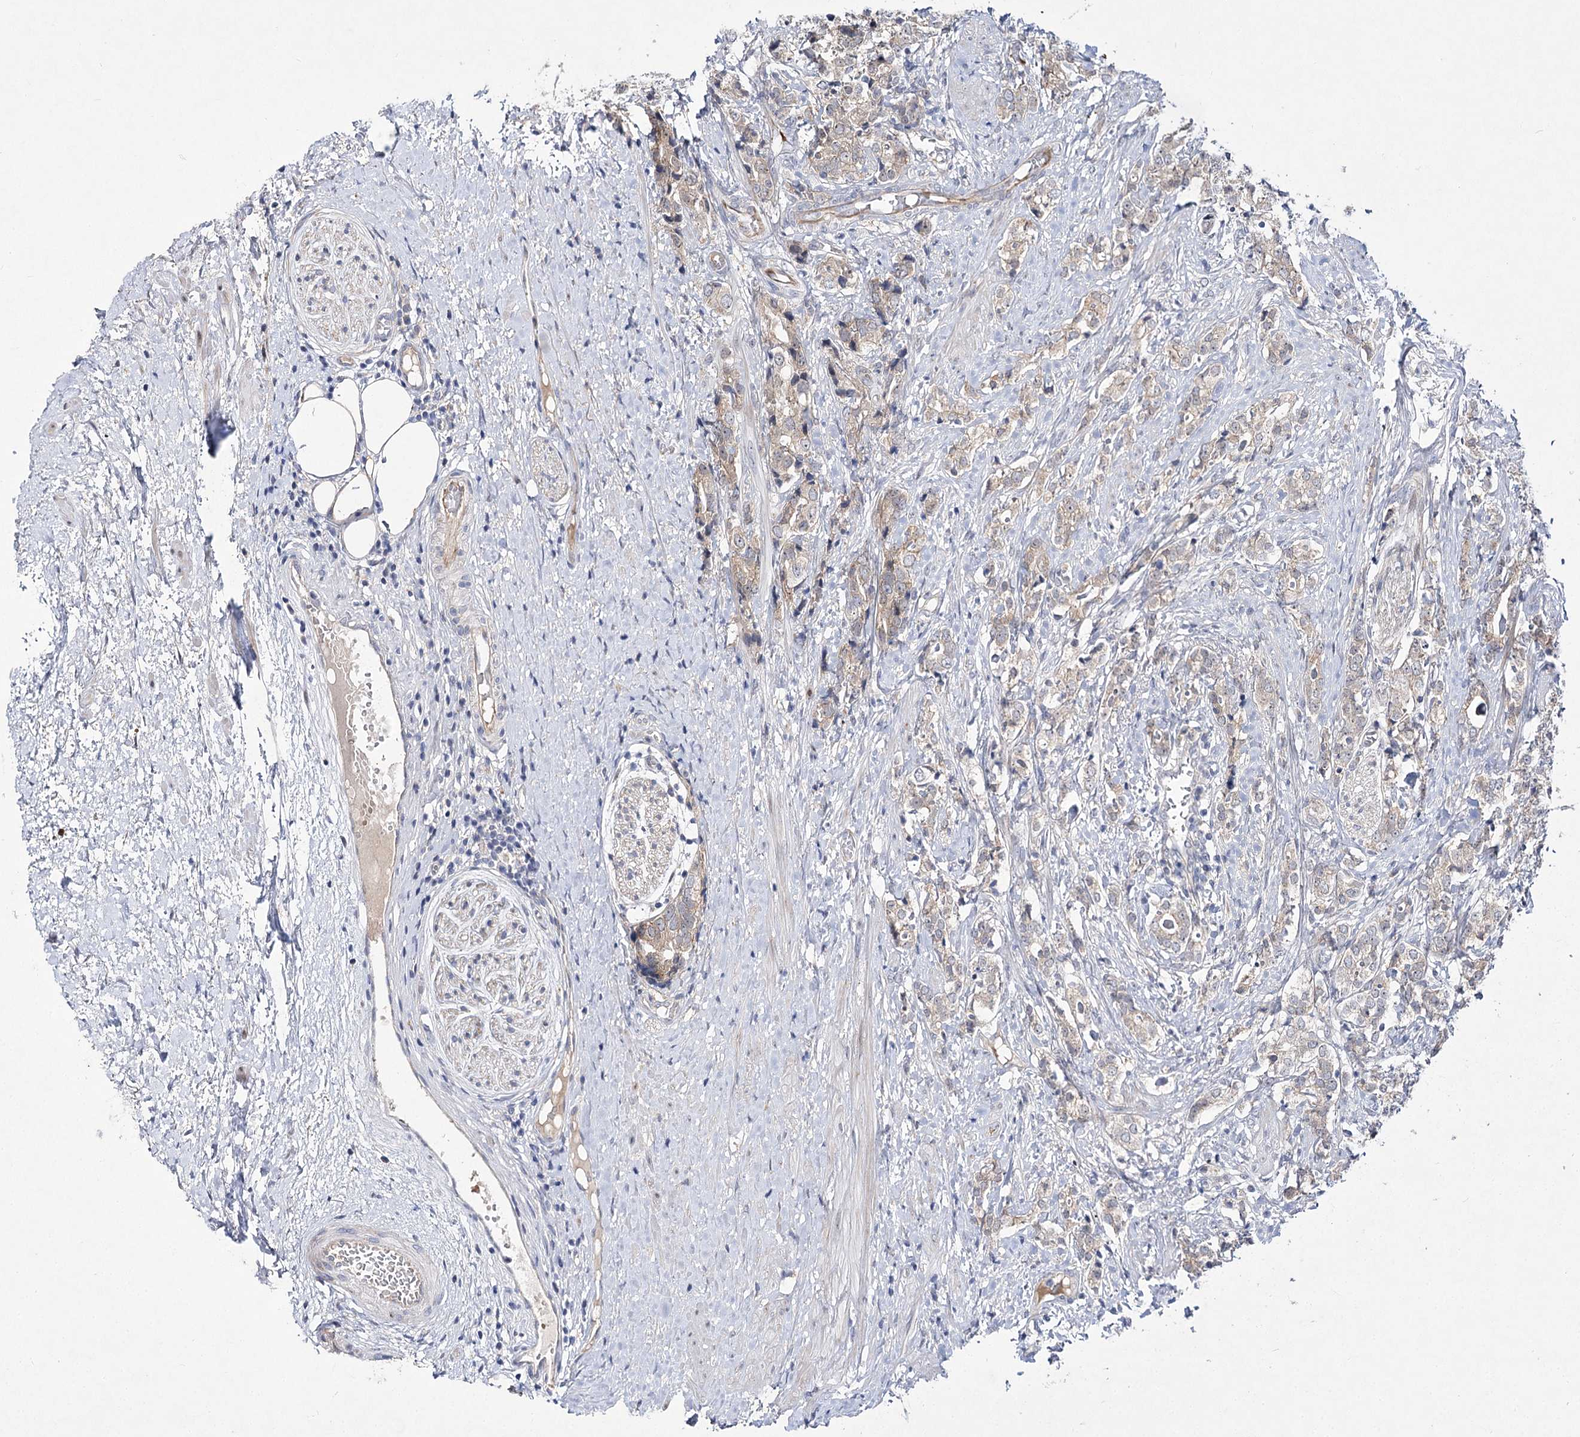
{"staining": {"intensity": "weak", "quantity": ">75%", "location": "cytoplasmic/membranous"}, "tissue": "prostate cancer", "cell_type": "Tumor cells", "image_type": "cancer", "snomed": [{"axis": "morphology", "description": "Adenocarcinoma, High grade"}, {"axis": "topography", "description": "Prostate"}], "caption": "DAB (3,3'-diaminobenzidine) immunohistochemical staining of prostate high-grade adenocarcinoma demonstrates weak cytoplasmic/membranous protein expression in about >75% of tumor cells.", "gene": "ARHGAP32", "patient": {"sex": "male", "age": 69}}